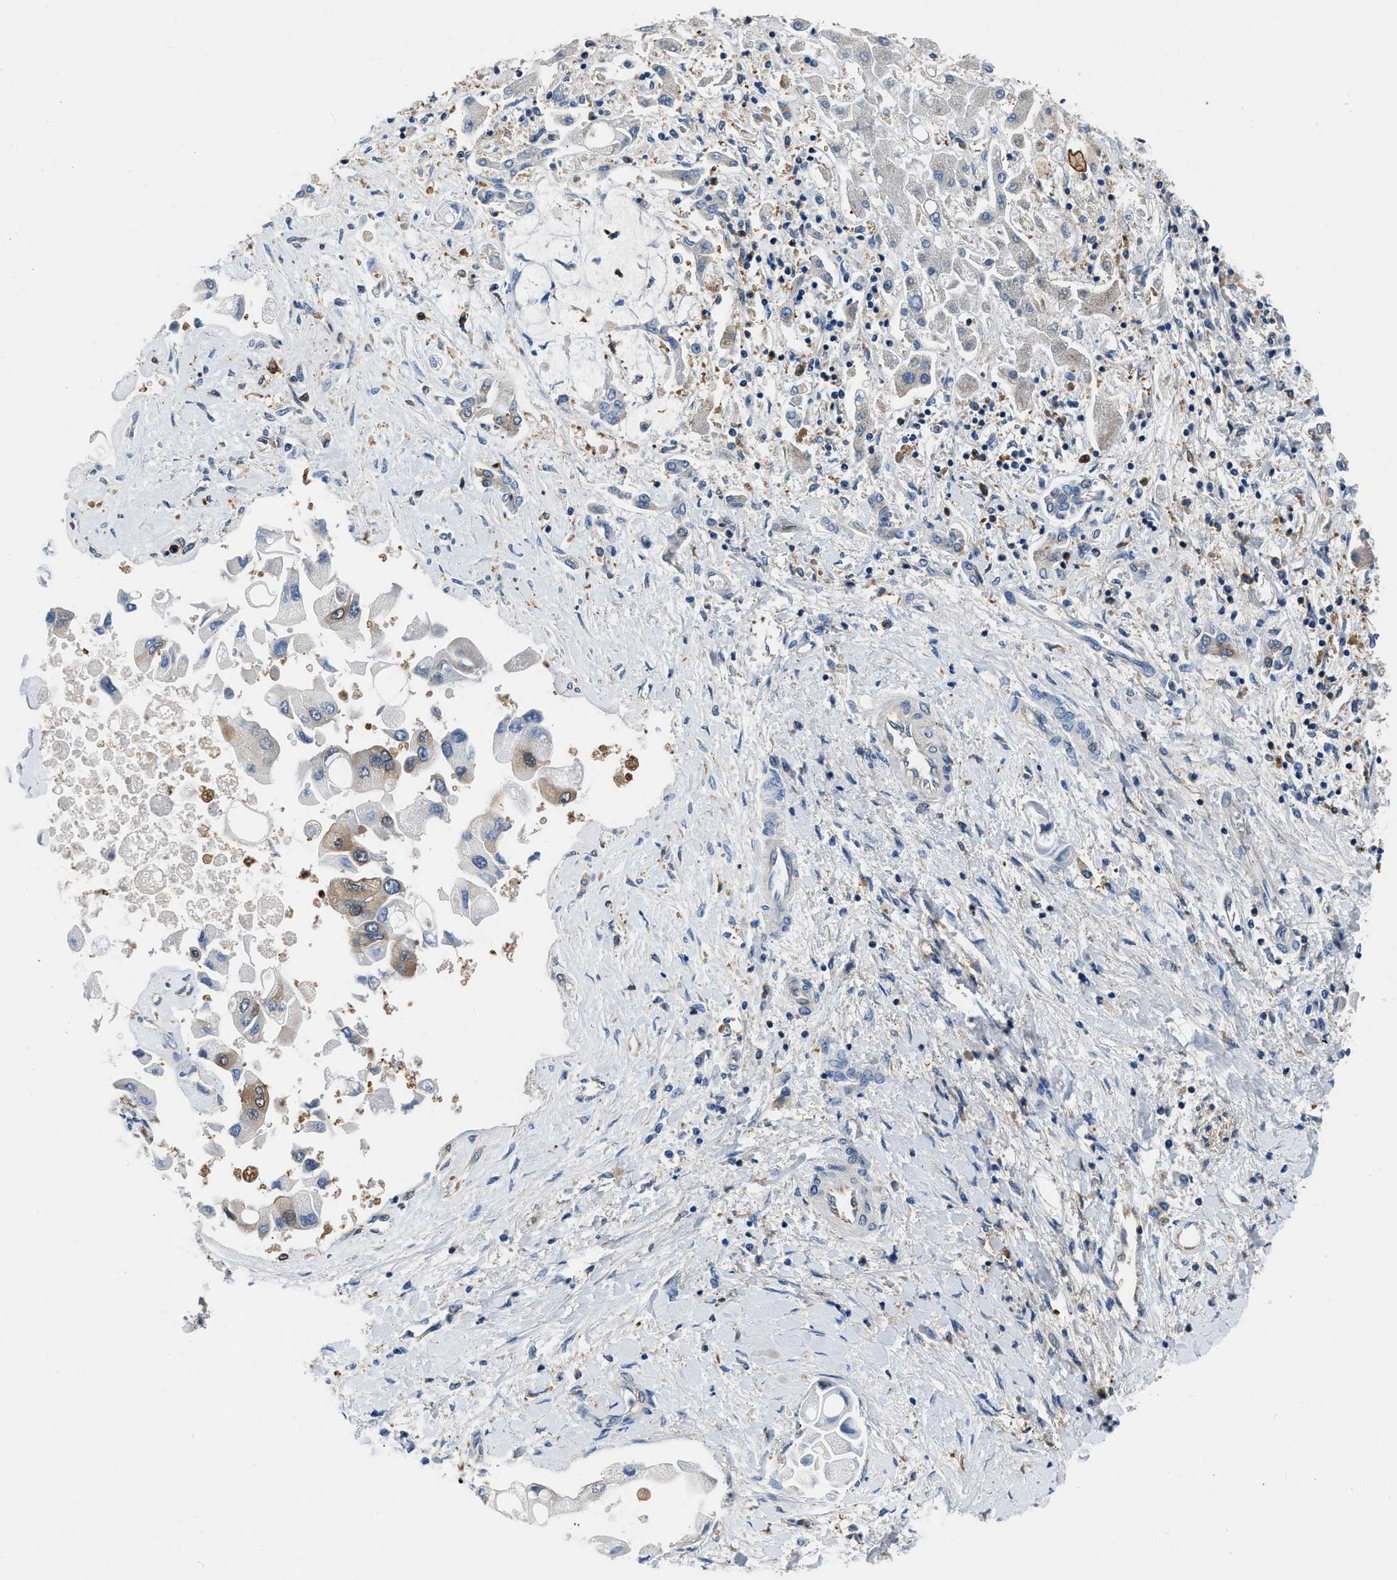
{"staining": {"intensity": "moderate", "quantity": "<25%", "location": "cytoplasmic/membranous"}, "tissue": "liver cancer", "cell_type": "Tumor cells", "image_type": "cancer", "snomed": [{"axis": "morphology", "description": "Cholangiocarcinoma"}, {"axis": "topography", "description": "Liver"}], "caption": "Immunohistochemical staining of human liver cancer (cholangiocarcinoma) displays low levels of moderate cytoplasmic/membranous protein expression in approximately <25% of tumor cells. The protein is shown in brown color, while the nuclei are stained blue.", "gene": "PKM", "patient": {"sex": "male", "age": 50}}